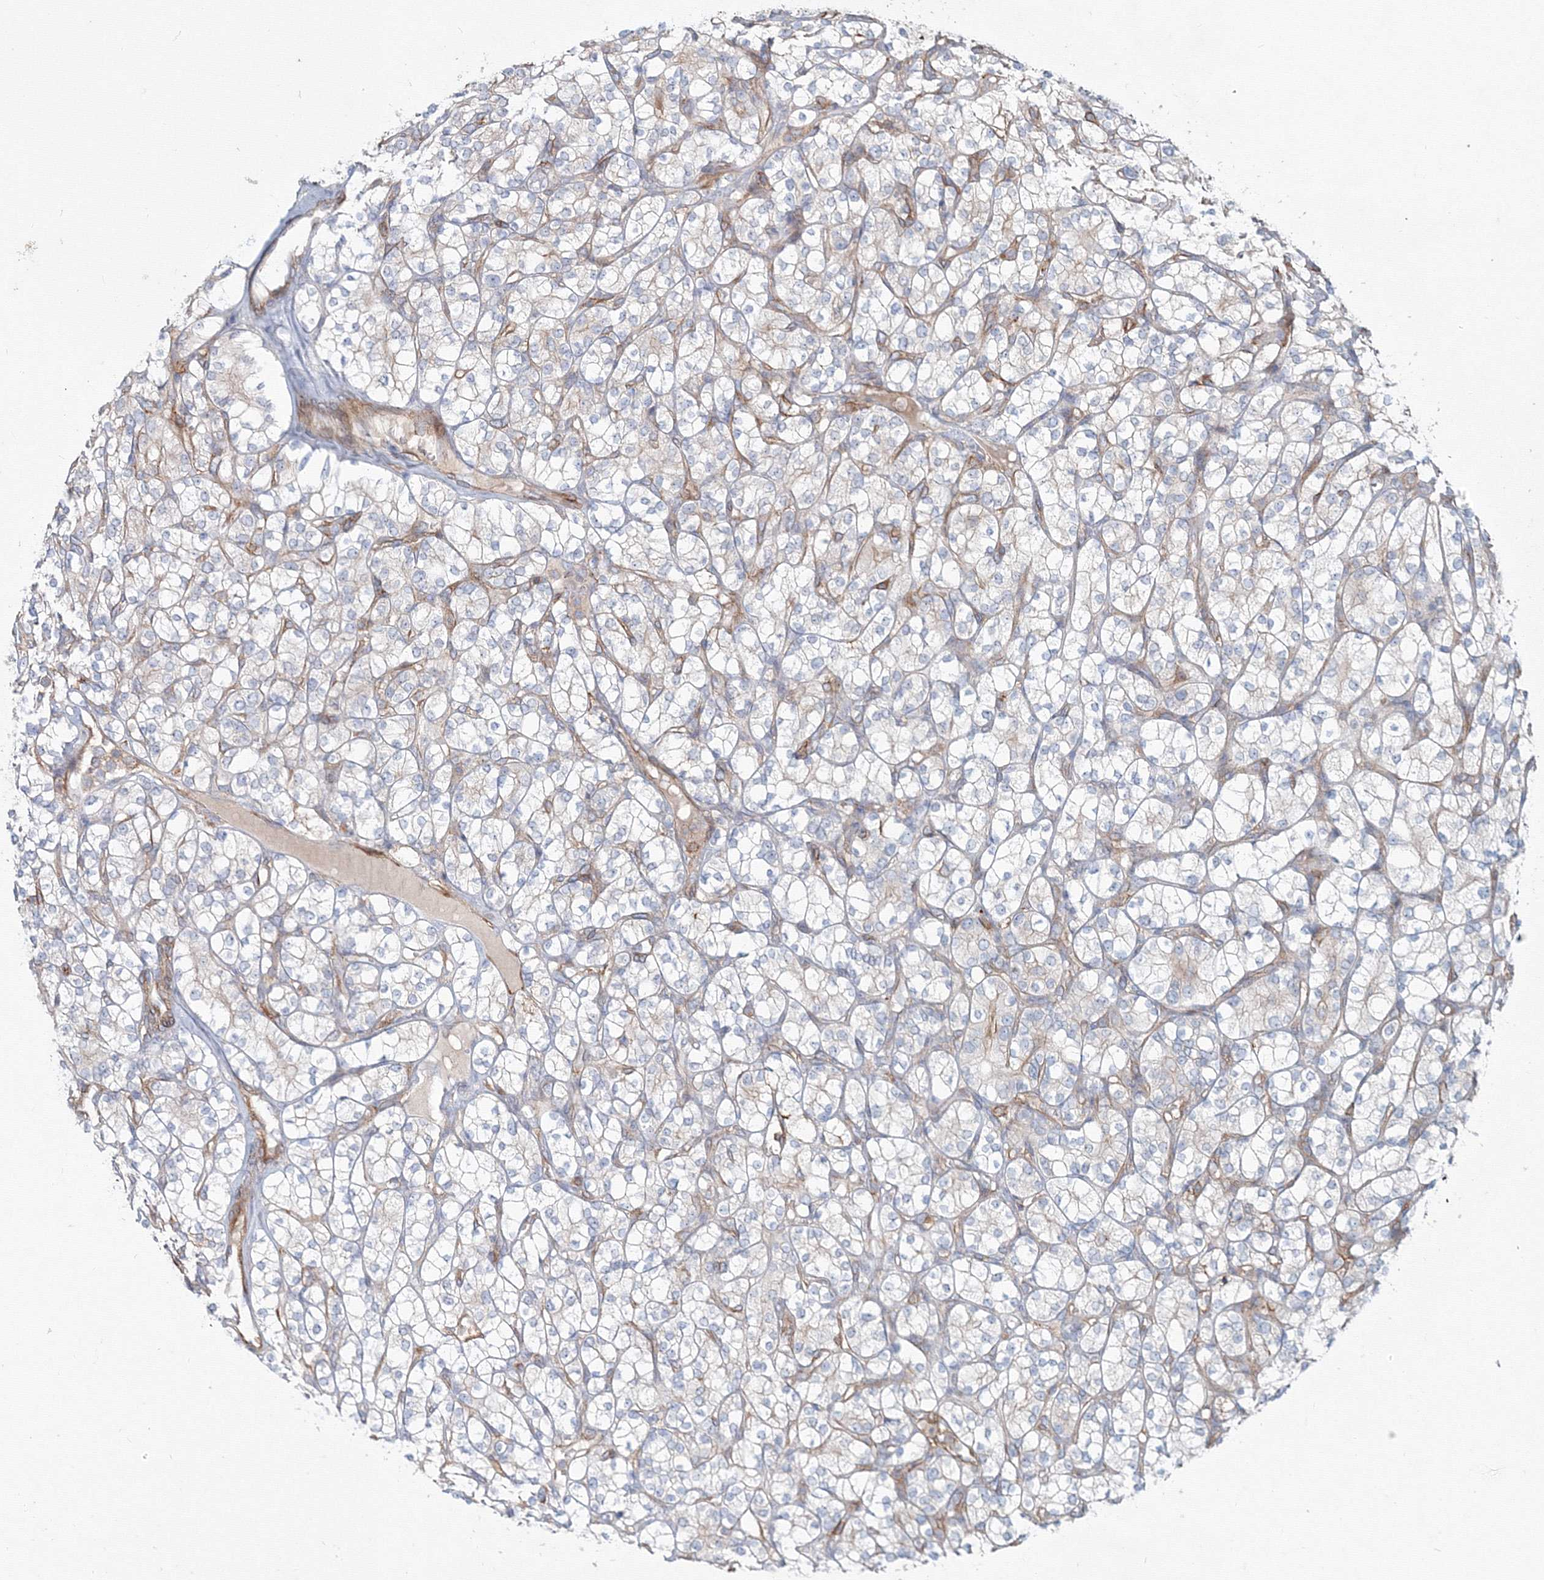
{"staining": {"intensity": "negative", "quantity": "none", "location": "none"}, "tissue": "renal cancer", "cell_type": "Tumor cells", "image_type": "cancer", "snomed": [{"axis": "morphology", "description": "Adenocarcinoma, NOS"}, {"axis": "topography", "description": "Kidney"}], "caption": "A histopathology image of adenocarcinoma (renal) stained for a protein reveals no brown staining in tumor cells.", "gene": "SH3PXD2A", "patient": {"sex": "male", "age": 77}}